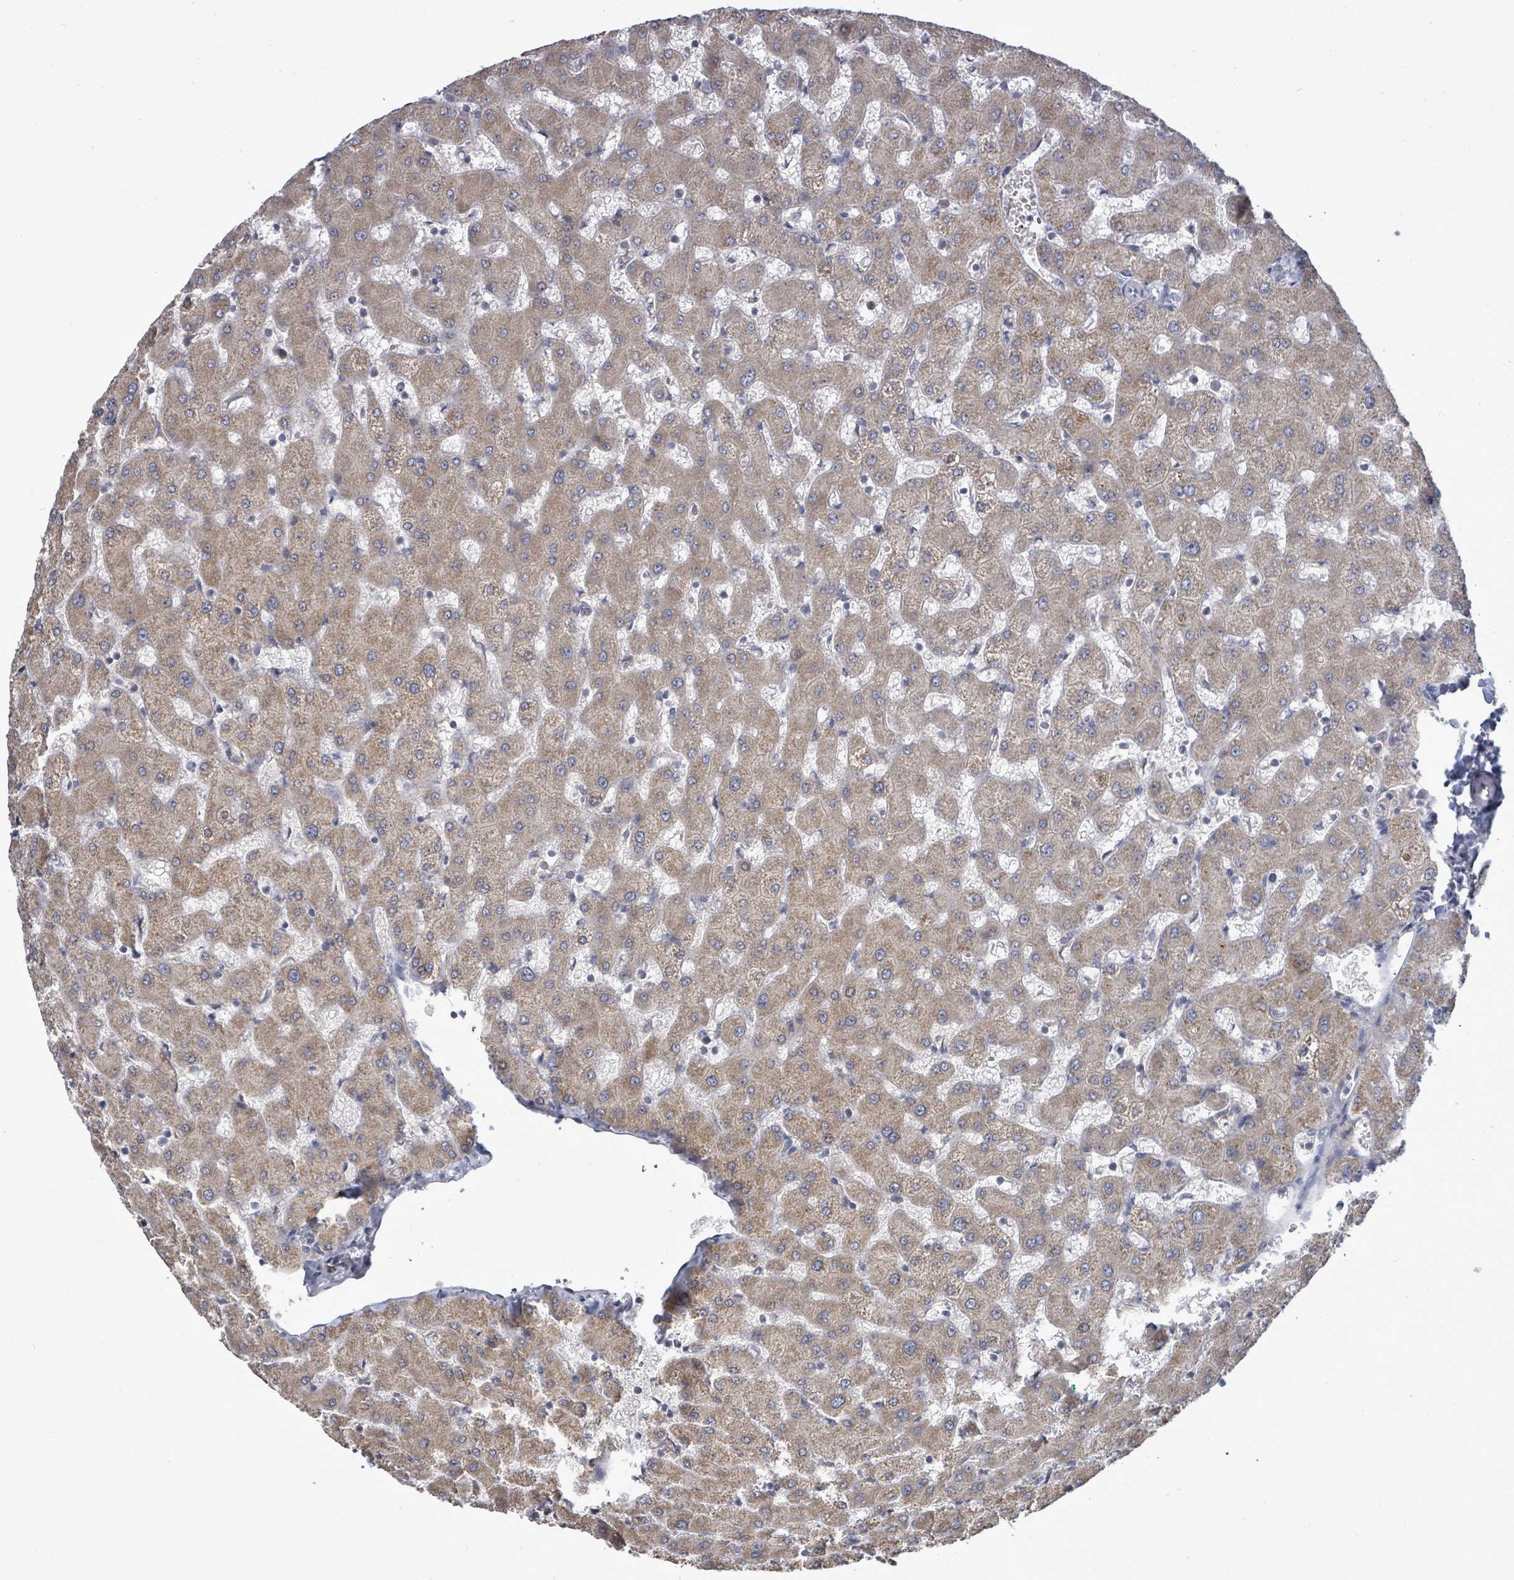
{"staining": {"intensity": "negative", "quantity": "none", "location": "none"}, "tissue": "liver", "cell_type": "Cholangiocytes", "image_type": "normal", "snomed": [{"axis": "morphology", "description": "Normal tissue, NOS"}, {"axis": "topography", "description": "Liver"}], "caption": "A high-resolution photomicrograph shows immunohistochemistry staining of unremarkable liver, which reveals no significant expression in cholangiocytes.", "gene": "POMGNT2", "patient": {"sex": "female", "age": 63}}